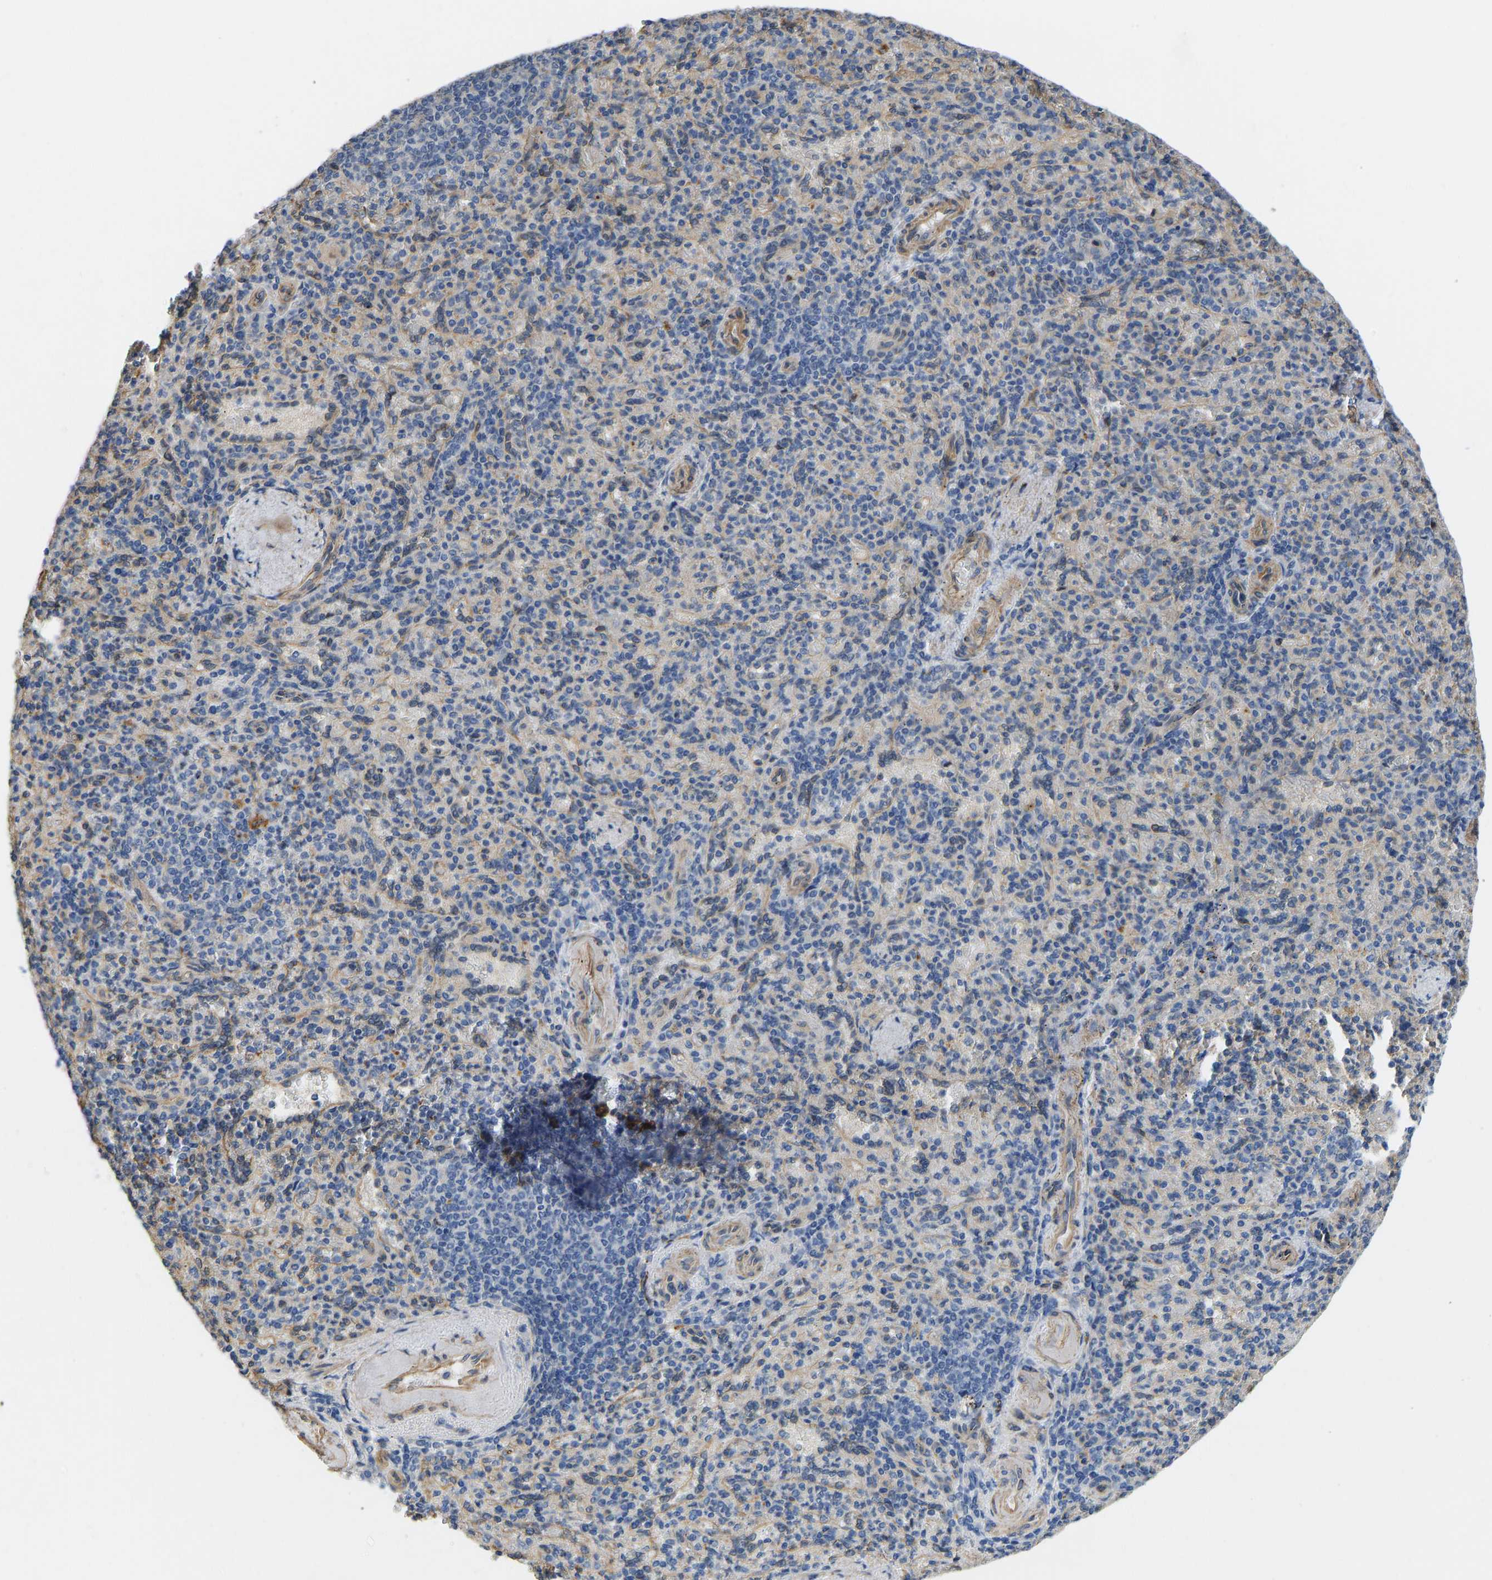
{"staining": {"intensity": "moderate", "quantity": "<25%", "location": "cytoplasmic/membranous"}, "tissue": "spleen", "cell_type": "Cells in red pulp", "image_type": "normal", "snomed": [{"axis": "morphology", "description": "Normal tissue, NOS"}, {"axis": "topography", "description": "Spleen"}], "caption": "Cells in red pulp reveal low levels of moderate cytoplasmic/membranous expression in about <25% of cells in unremarkable spleen. (Stains: DAB (3,3'-diaminobenzidine) in brown, nuclei in blue, Microscopy: brightfield microscopy at high magnification).", "gene": "ELMO2", "patient": {"sex": "female", "age": 74}}